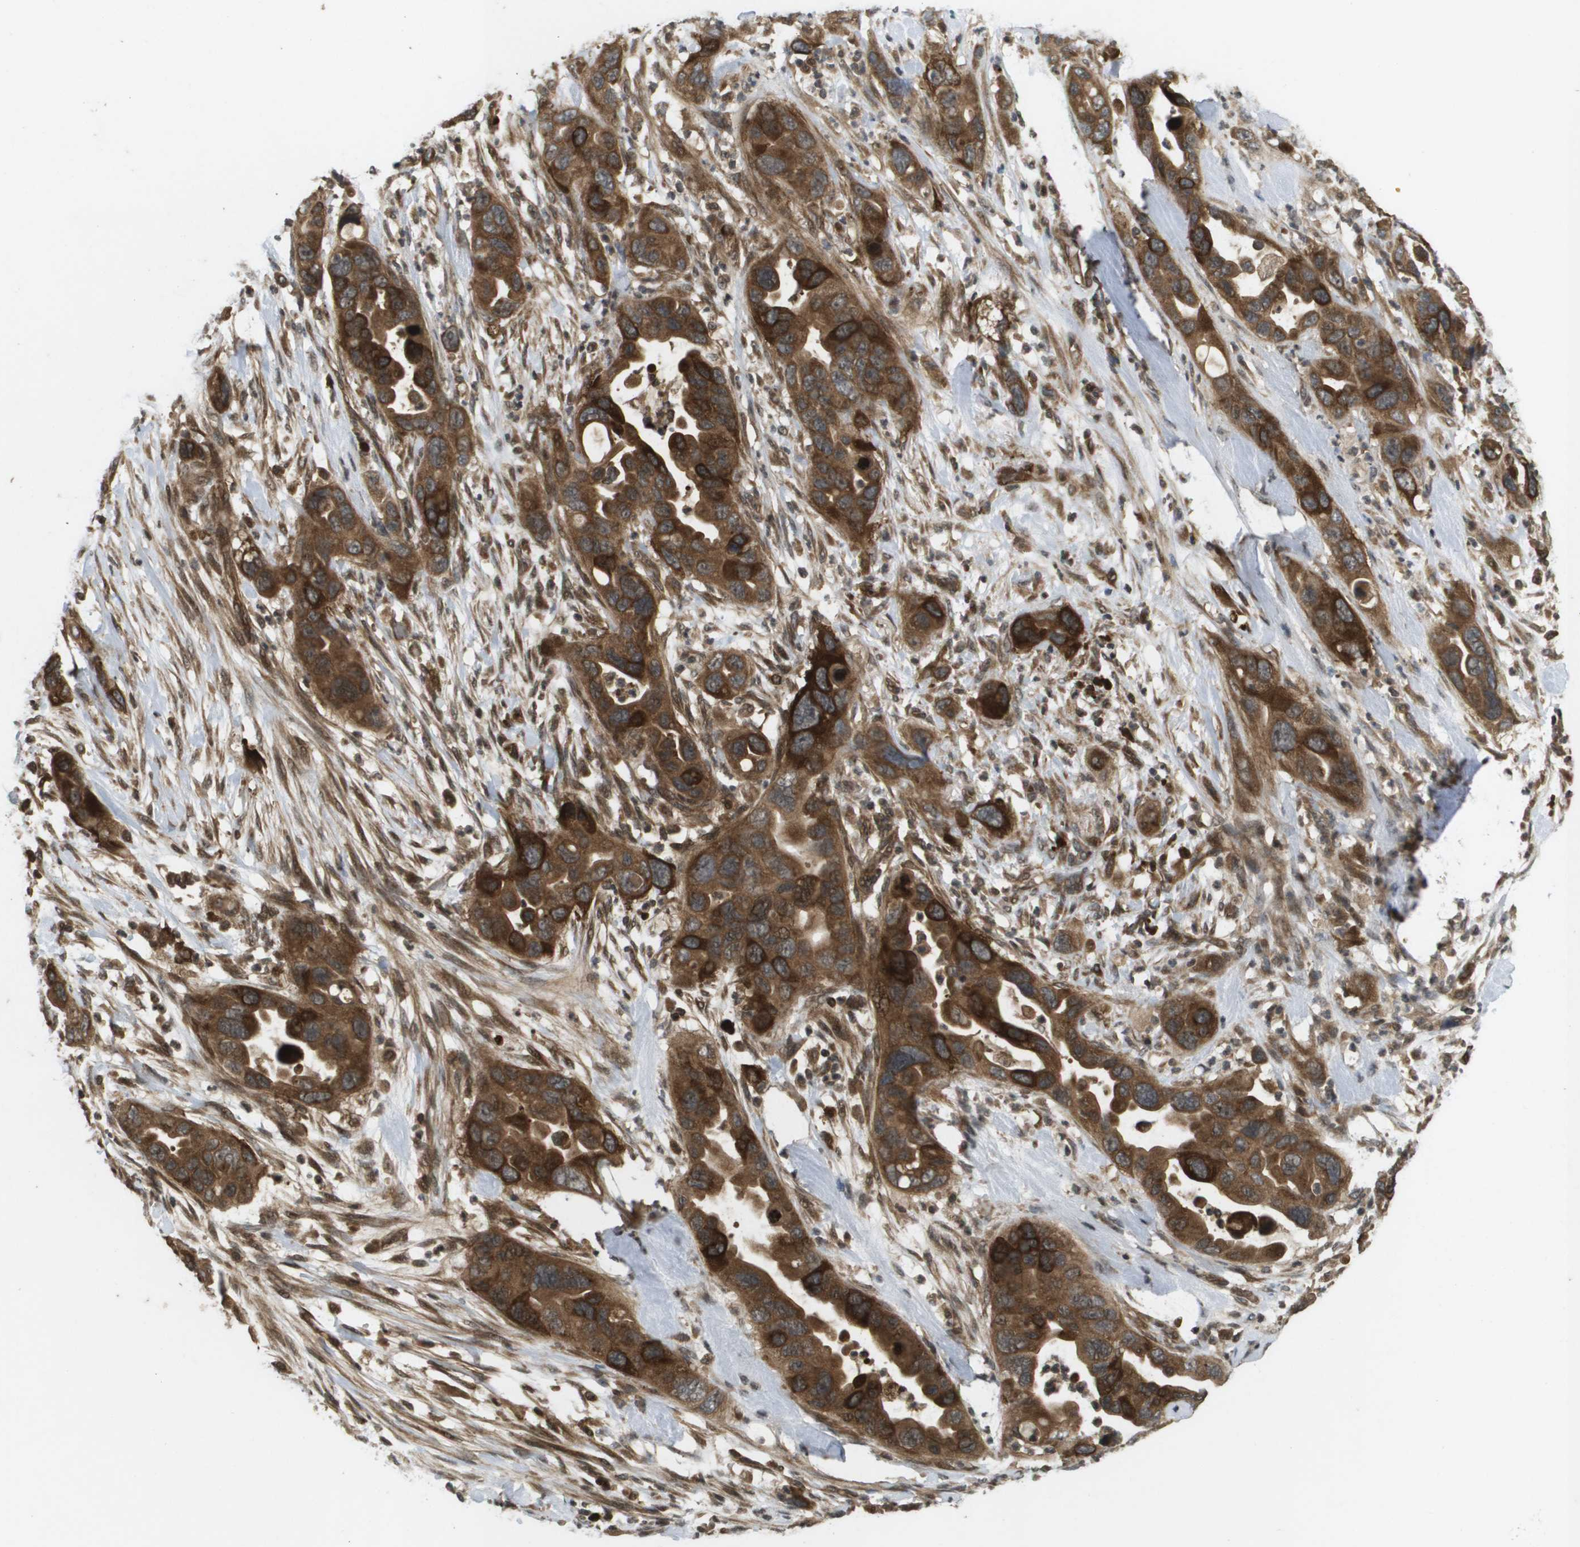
{"staining": {"intensity": "strong", "quantity": ">75%", "location": "cytoplasmic/membranous"}, "tissue": "pancreatic cancer", "cell_type": "Tumor cells", "image_type": "cancer", "snomed": [{"axis": "morphology", "description": "Adenocarcinoma, NOS"}, {"axis": "topography", "description": "Pancreas"}], "caption": "DAB immunohistochemical staining of human pancreatic adenocarcinoma displays strong cytoplasmic/membranous protein expression in approximately >75% of tumor cells.", "gene": "KIF11", "patient": {"sex": "female", "age": 71}}